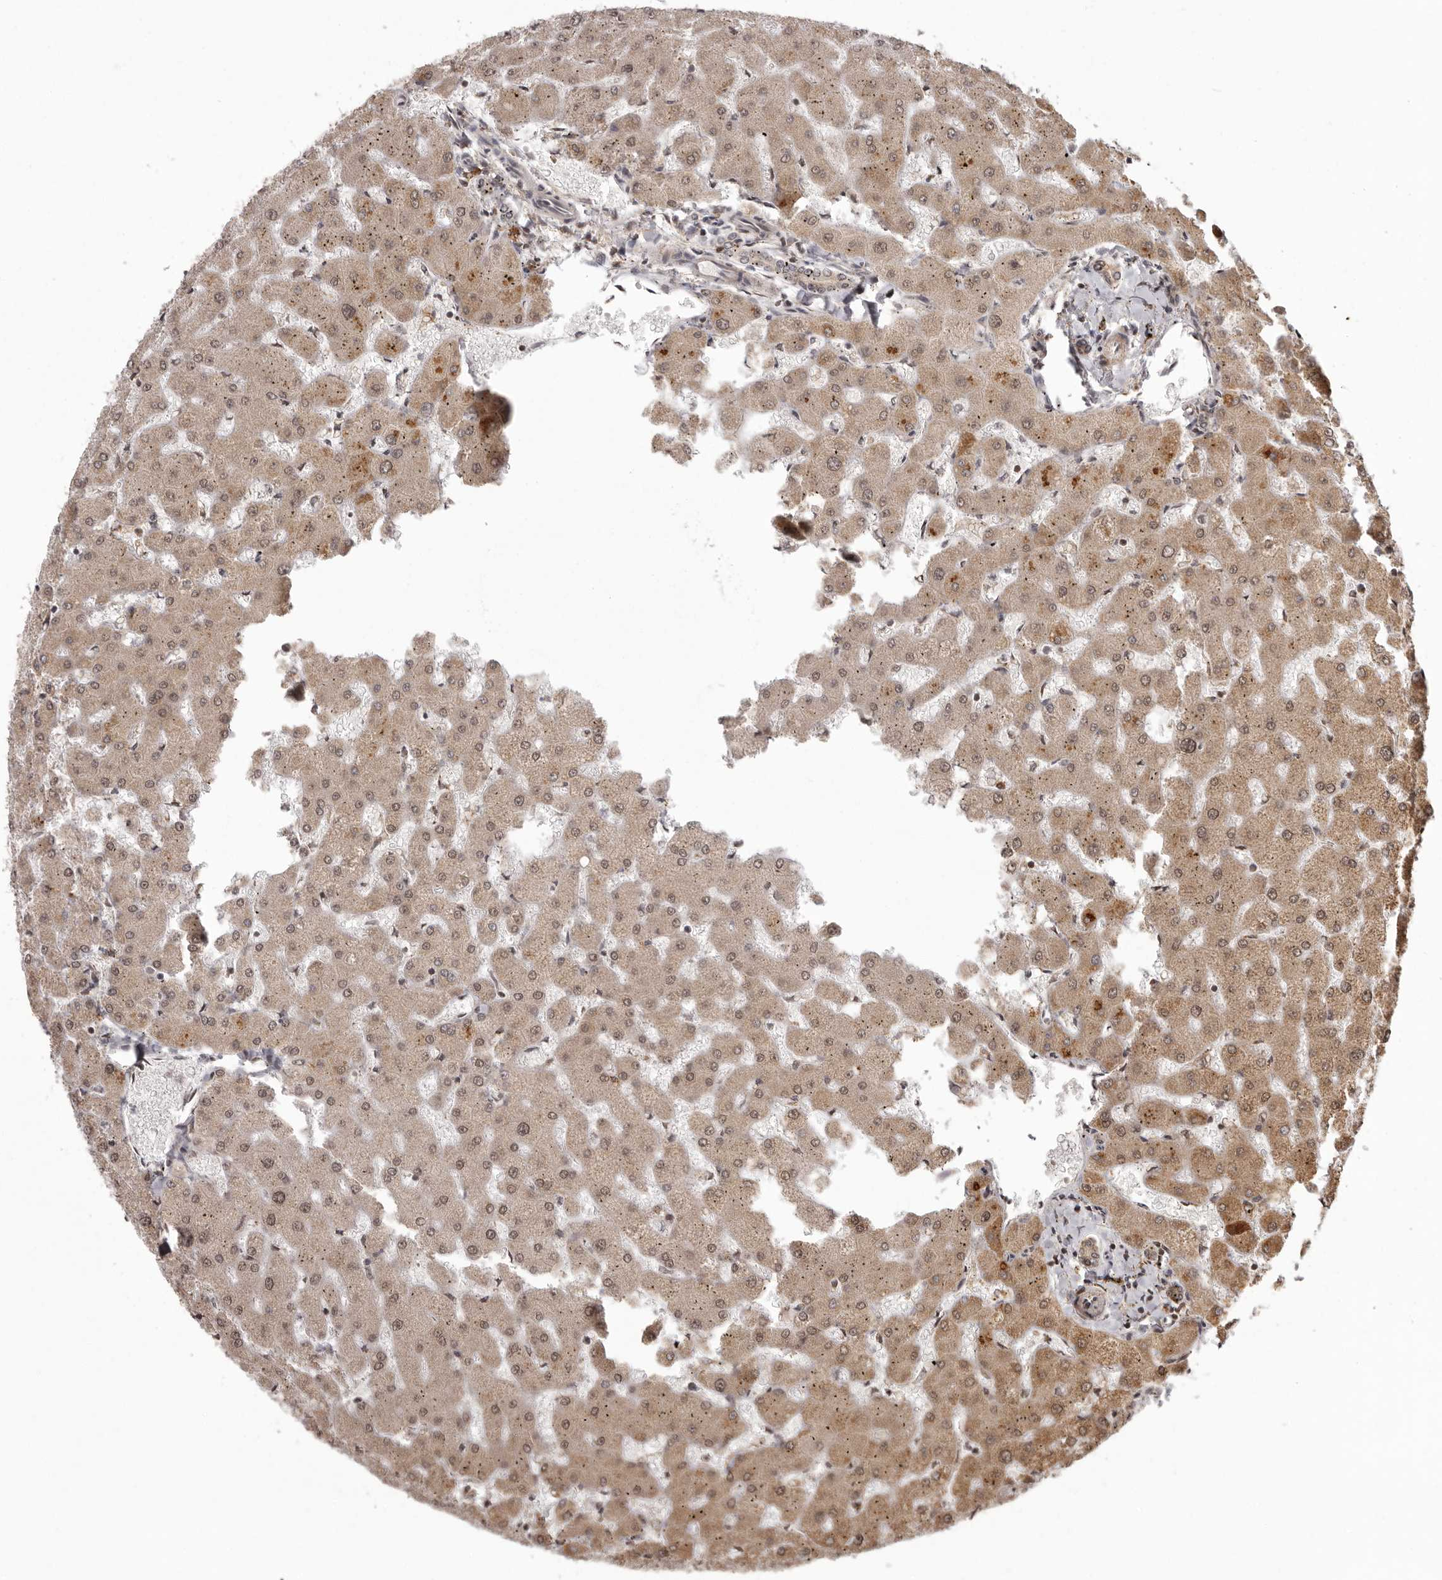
{"staining": {"intensity": "weak", "quantity": ">75%", "location": "nuclear"}, "tissue": "liver", "cell_type": "Cholangiocytes", "image_type": "normal", "snomed": [{"axis": "morphology", "description": "Normal tissue, NOS"}, {"axis": "topography", "description": "Liver"}], "caption": "Cholangiocytes demonstrate low levels of weak nuclear expression in approximately >75% of cells in normal human liver.", "gene": "IL32", "patient": {"sex": "female", "age": 63}}